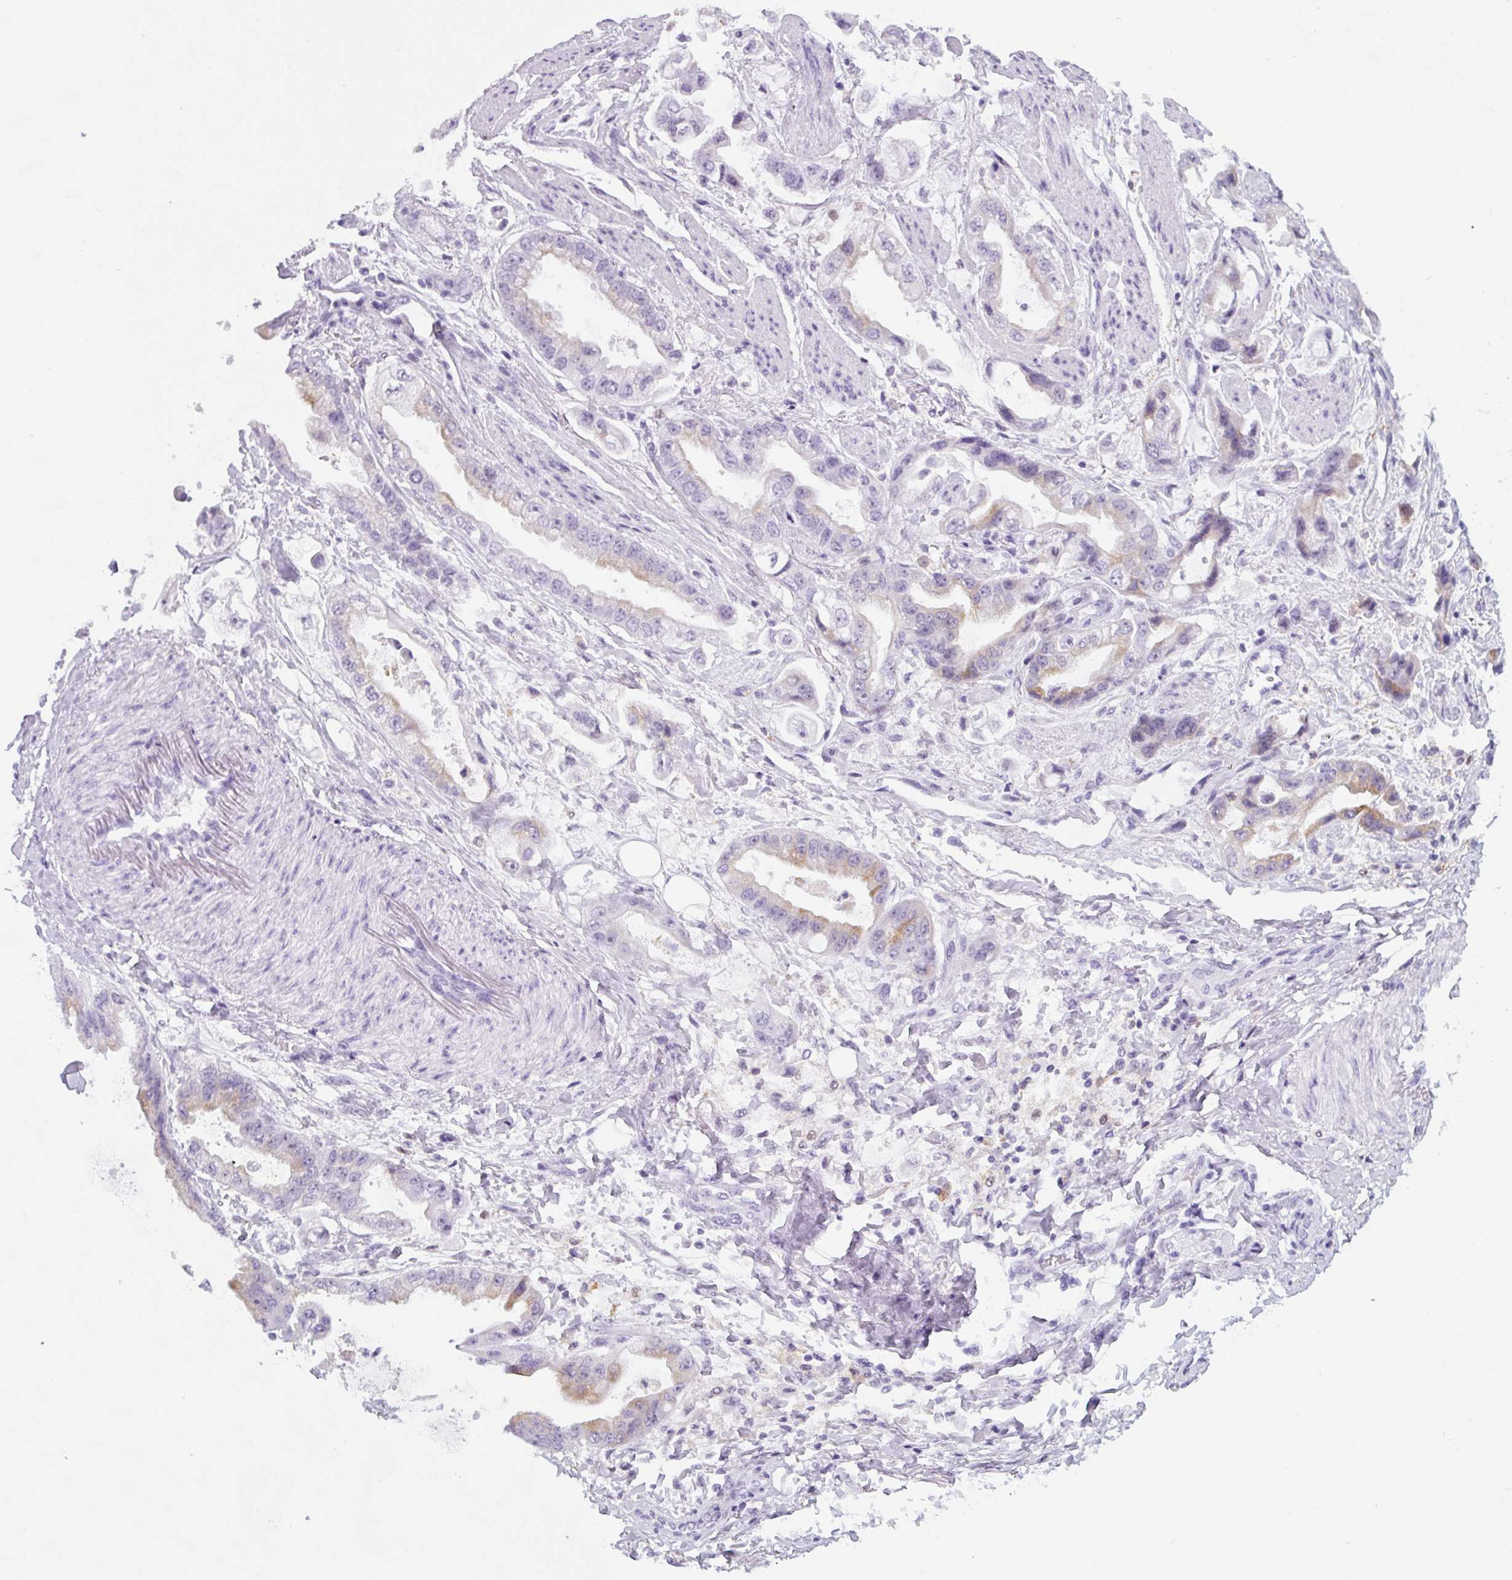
{"staining": {"intensity": "moderate", "quantity": "<25%", "location": "cytoplasmic/membranous"}, "tissue": "stomach cancer", "cell_type": "Tumor cells", "image_type": "cancer", "snomed": [{"axis": "morphology", "description": "Adenocarcinoma, NOS"}, {"axis": "topography", "description": "Stomach"}], "caption": "Protein staining of stomach adenocarcinoma tissue reveals moderate cytoplasmic/membranous expression in about <25% of tumor cells.", "gene": "TNFRSF8", "patient": {"sex": "male", "age": 62}}